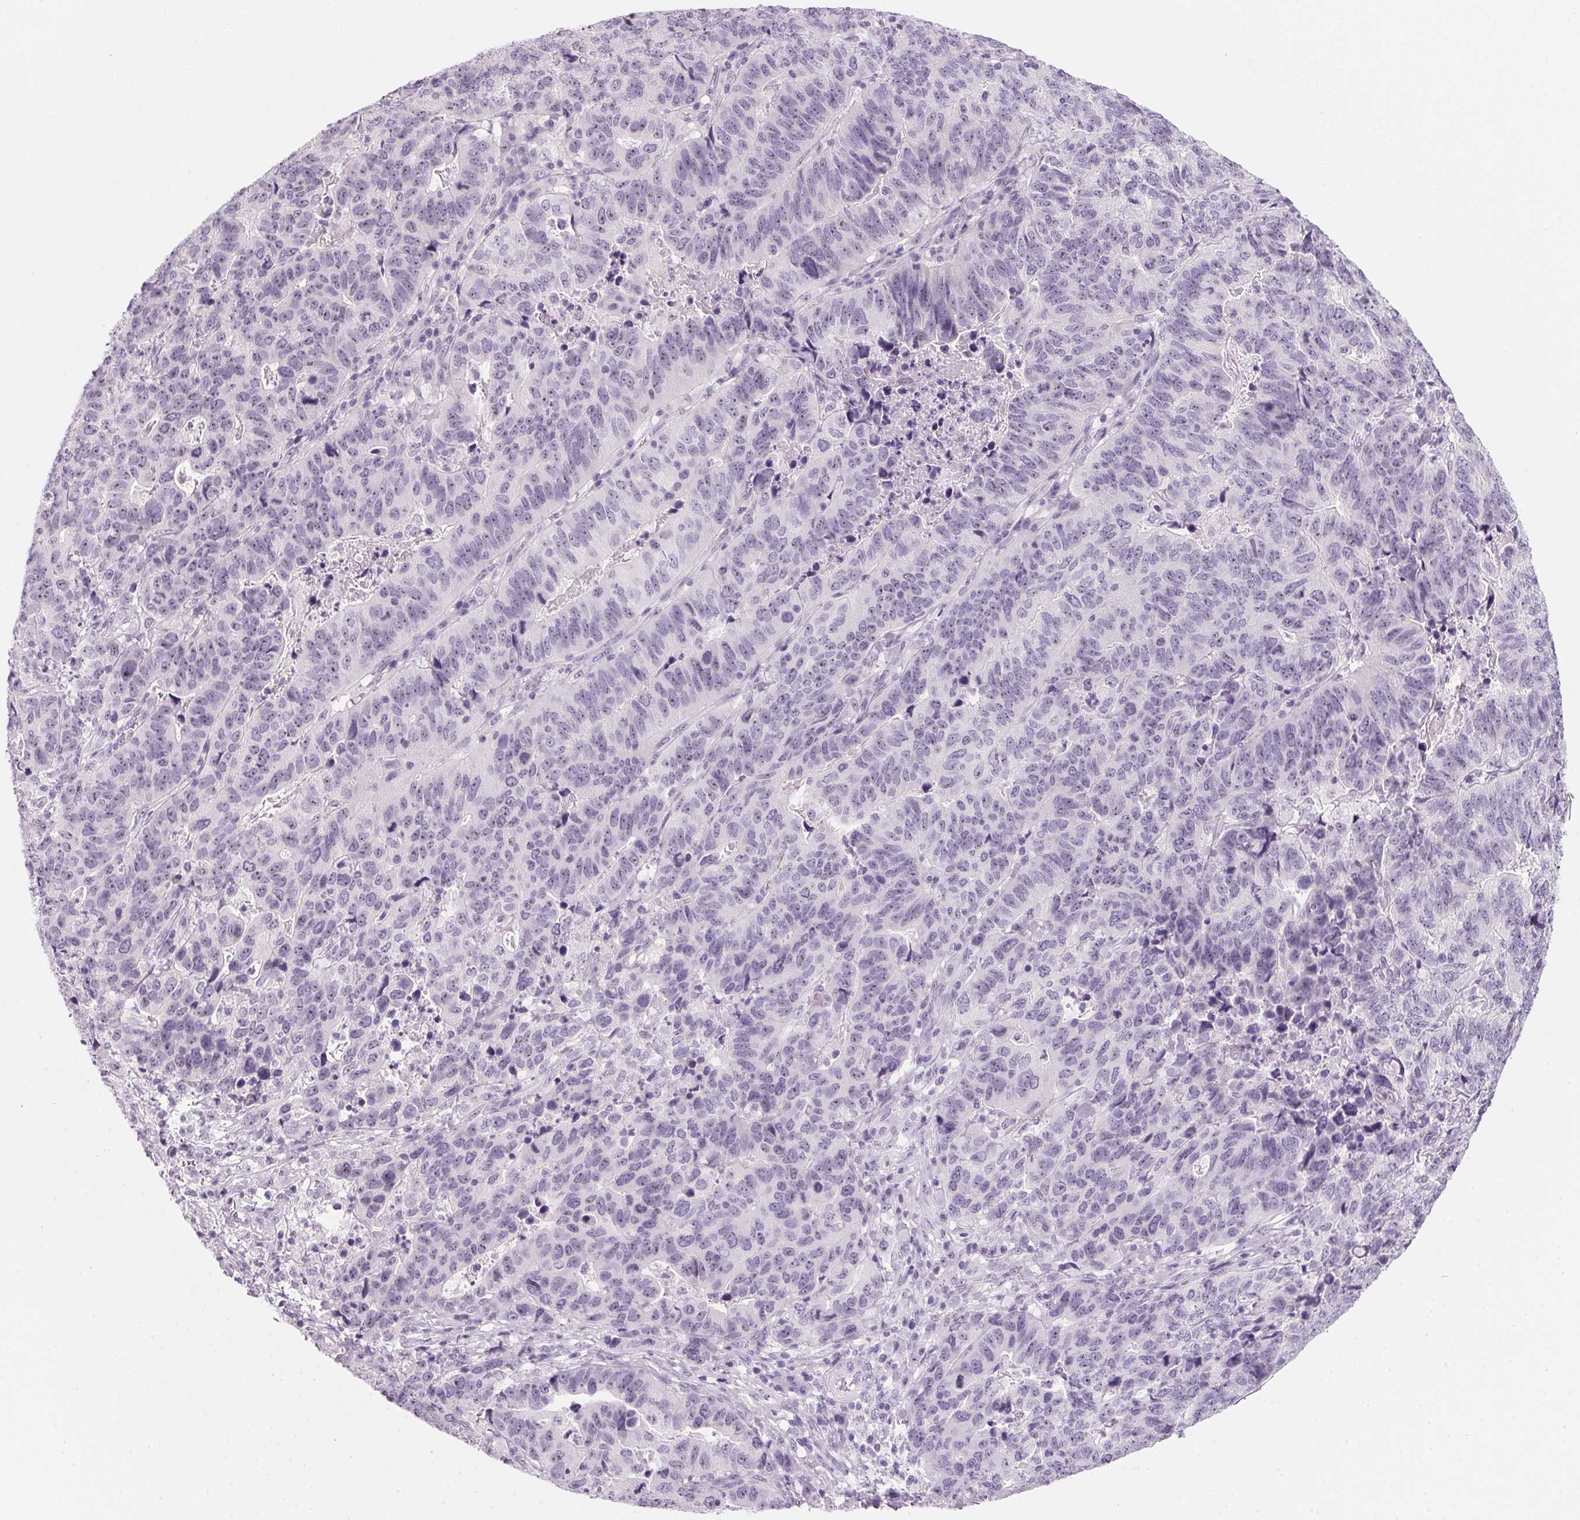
{"staining": {"intensity": "negative", "quantity": "none", "location": "none"}, "tissue": "stomach cancer", "cell_type": "Tumor cells", "image_type": "cancer", "snomed": [{"axis": "morphology", "description": "Adenocarcinoma, NOS"}, {"axis": "topography", "description": "Stomach, upper"}], "caption": "The micrograph reveals no significant positivity in tumor cells of adenocarcinoma (stomach).", "gene": "DNTTIP2", "patient": {"sex": "female", "age": 67}}